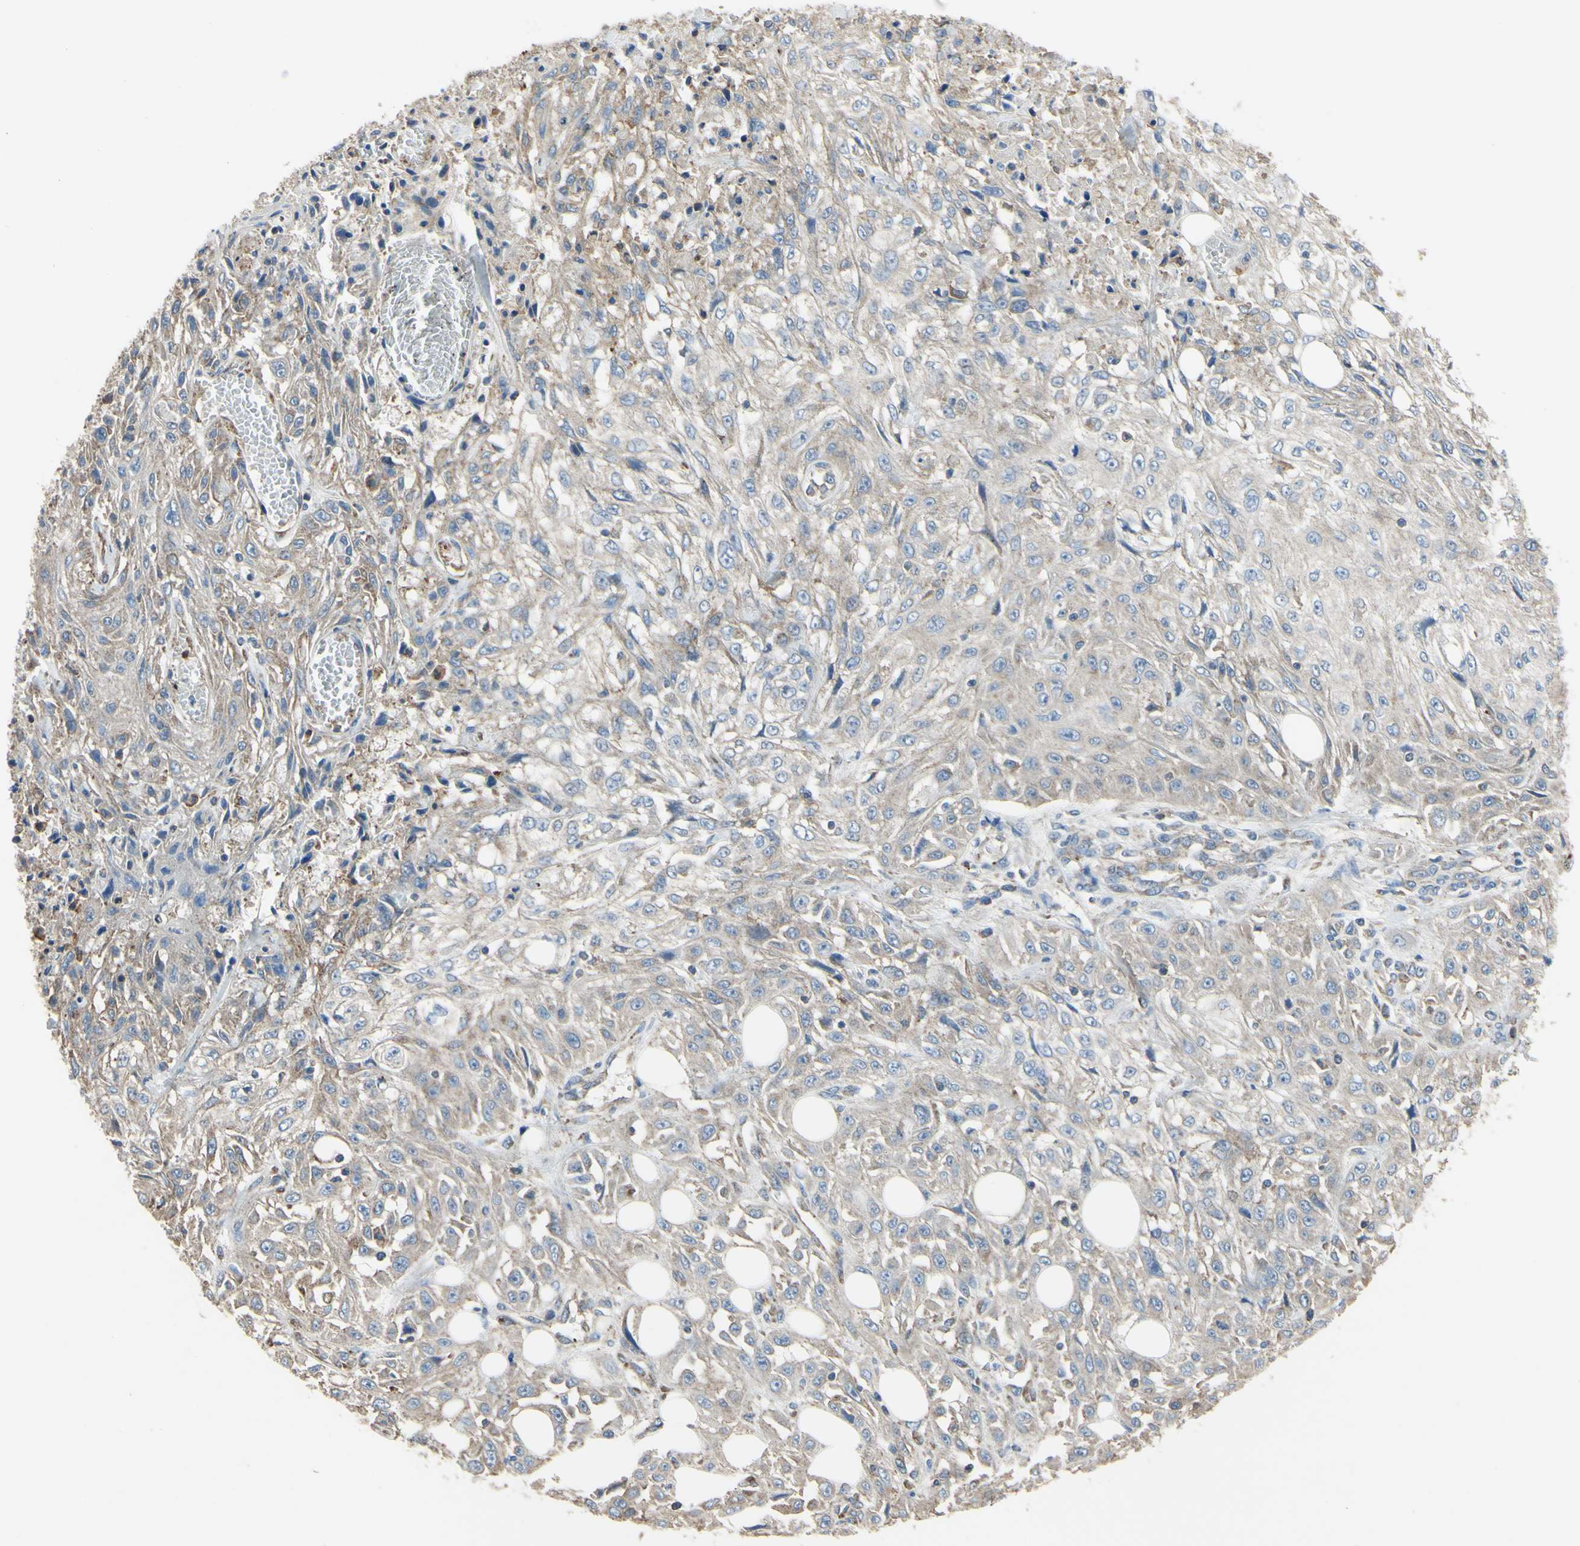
{"staining": {"intensity": "weak", "quantity": "<25%", "location": "cytoplasmic/membranous"}, "tissue": "skin cancer", "cell_type": "Tumor cells", "image_type": "cancer", "snomed": [{"axis": "morphology", "description": "Squamous cell carcinoma, NOS"}, {"axis": "morphology", "description": "Squamous cell carcinoma, metastatic, NOS"}, {"axis": "topography", "description": "Skin"}, {"axis": "topography", "description": "Lymph node"}], "caption": "Immunohistochemistry (IHC) of human skin cancer (squamous cell carcinoma) demonstrates no expression in tumor cells. Nuclei are stained in blue.", "gene": "BECN1", "patient": {"sex": "male", "age": 75}}